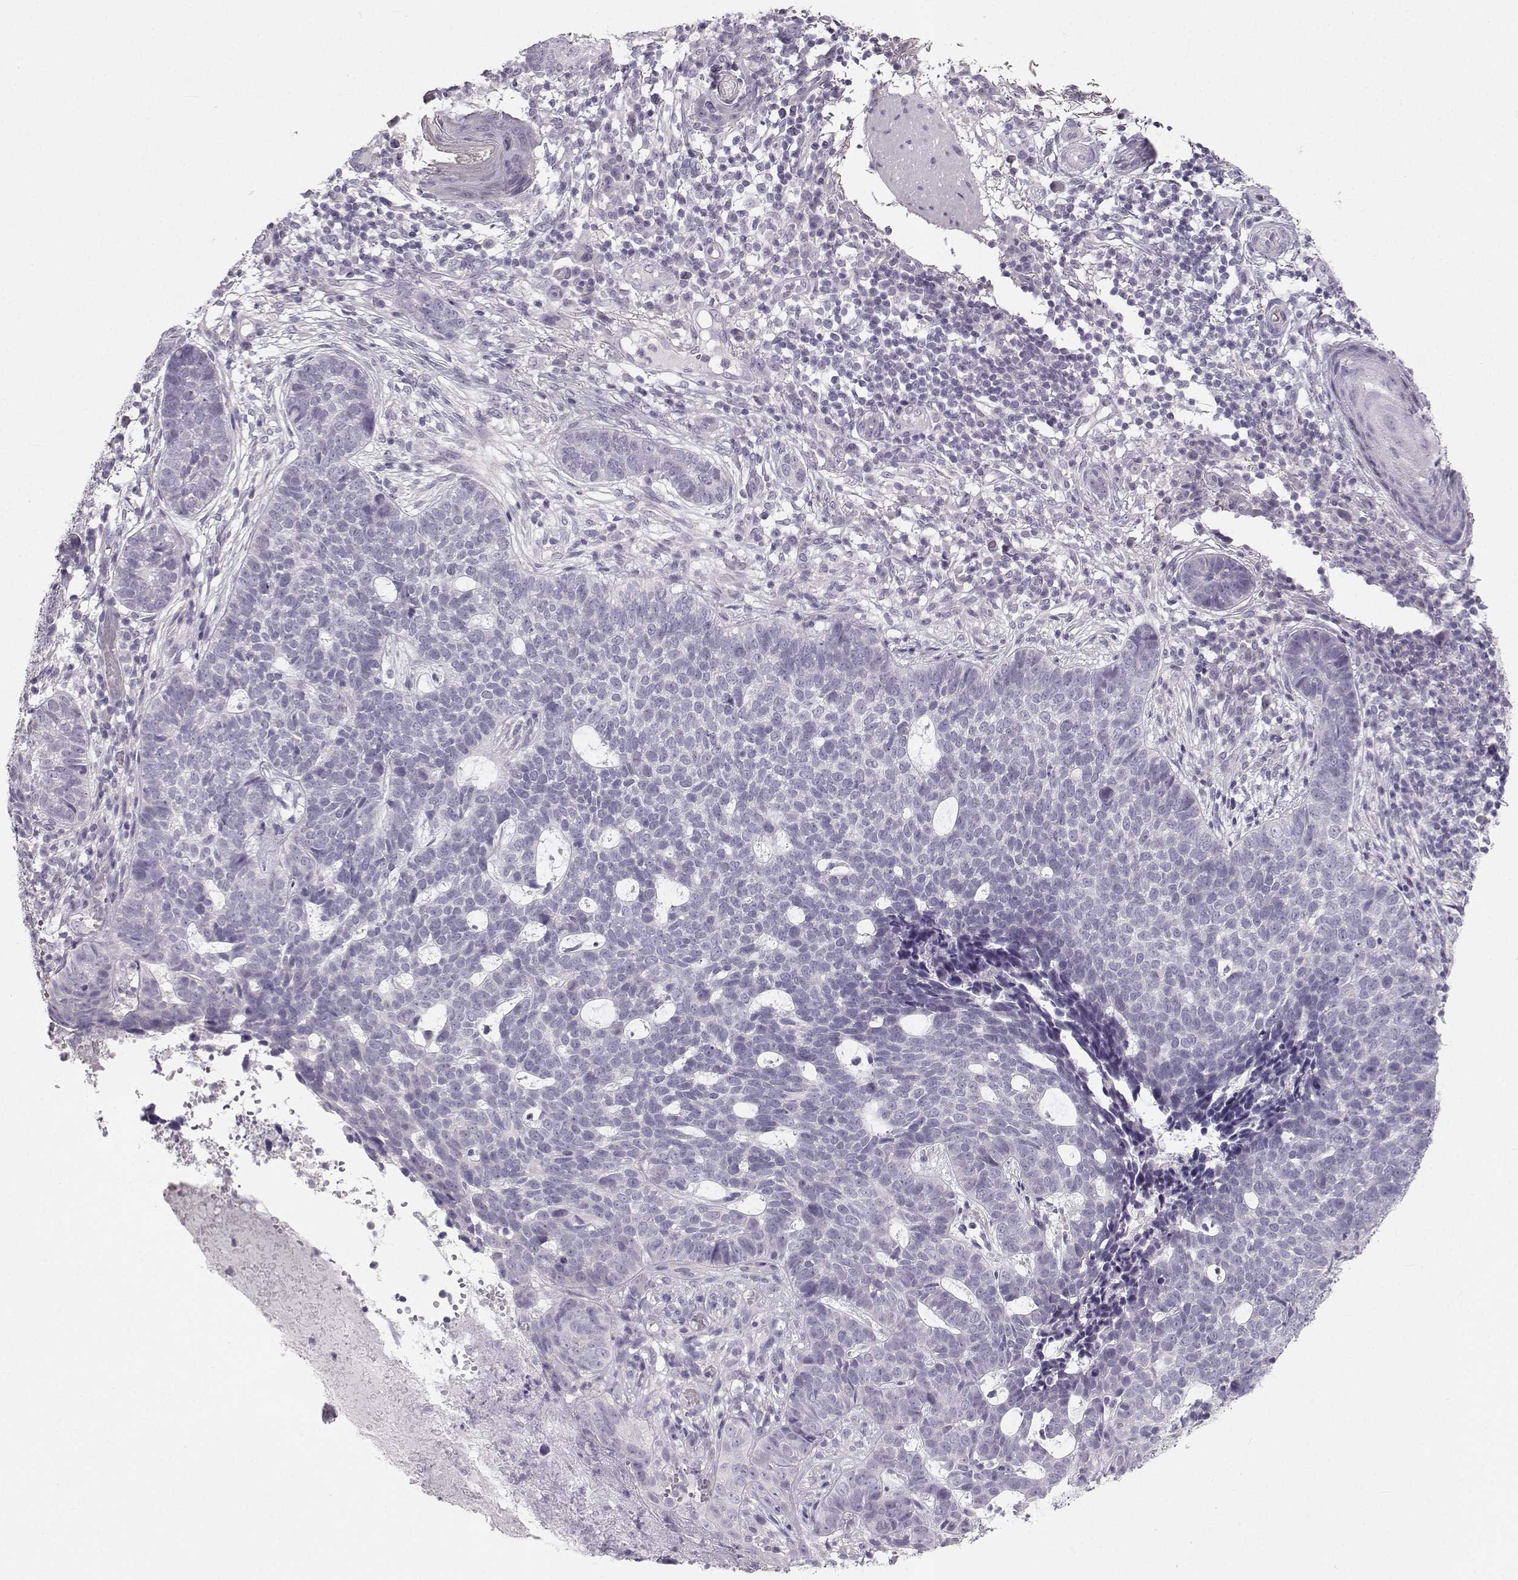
{"staining": {"intensity": "negative", "quantity": "none", "location": "none"}, "tissue": "skin cancer", "cell_type": "Tumor cells", "image_type": "cancer", "snomed": [{"axis": "morphology", "description": "Basal cell carcinoma"}, {"axis": "topography", "description": "Skin"}], "caption": "Immunohistochemistry of human basal cell carcinoma (skin) exhibits no staining in tumor cells.", "gene": "OIP5", "patient": {"sex": "female", "age": 69}}